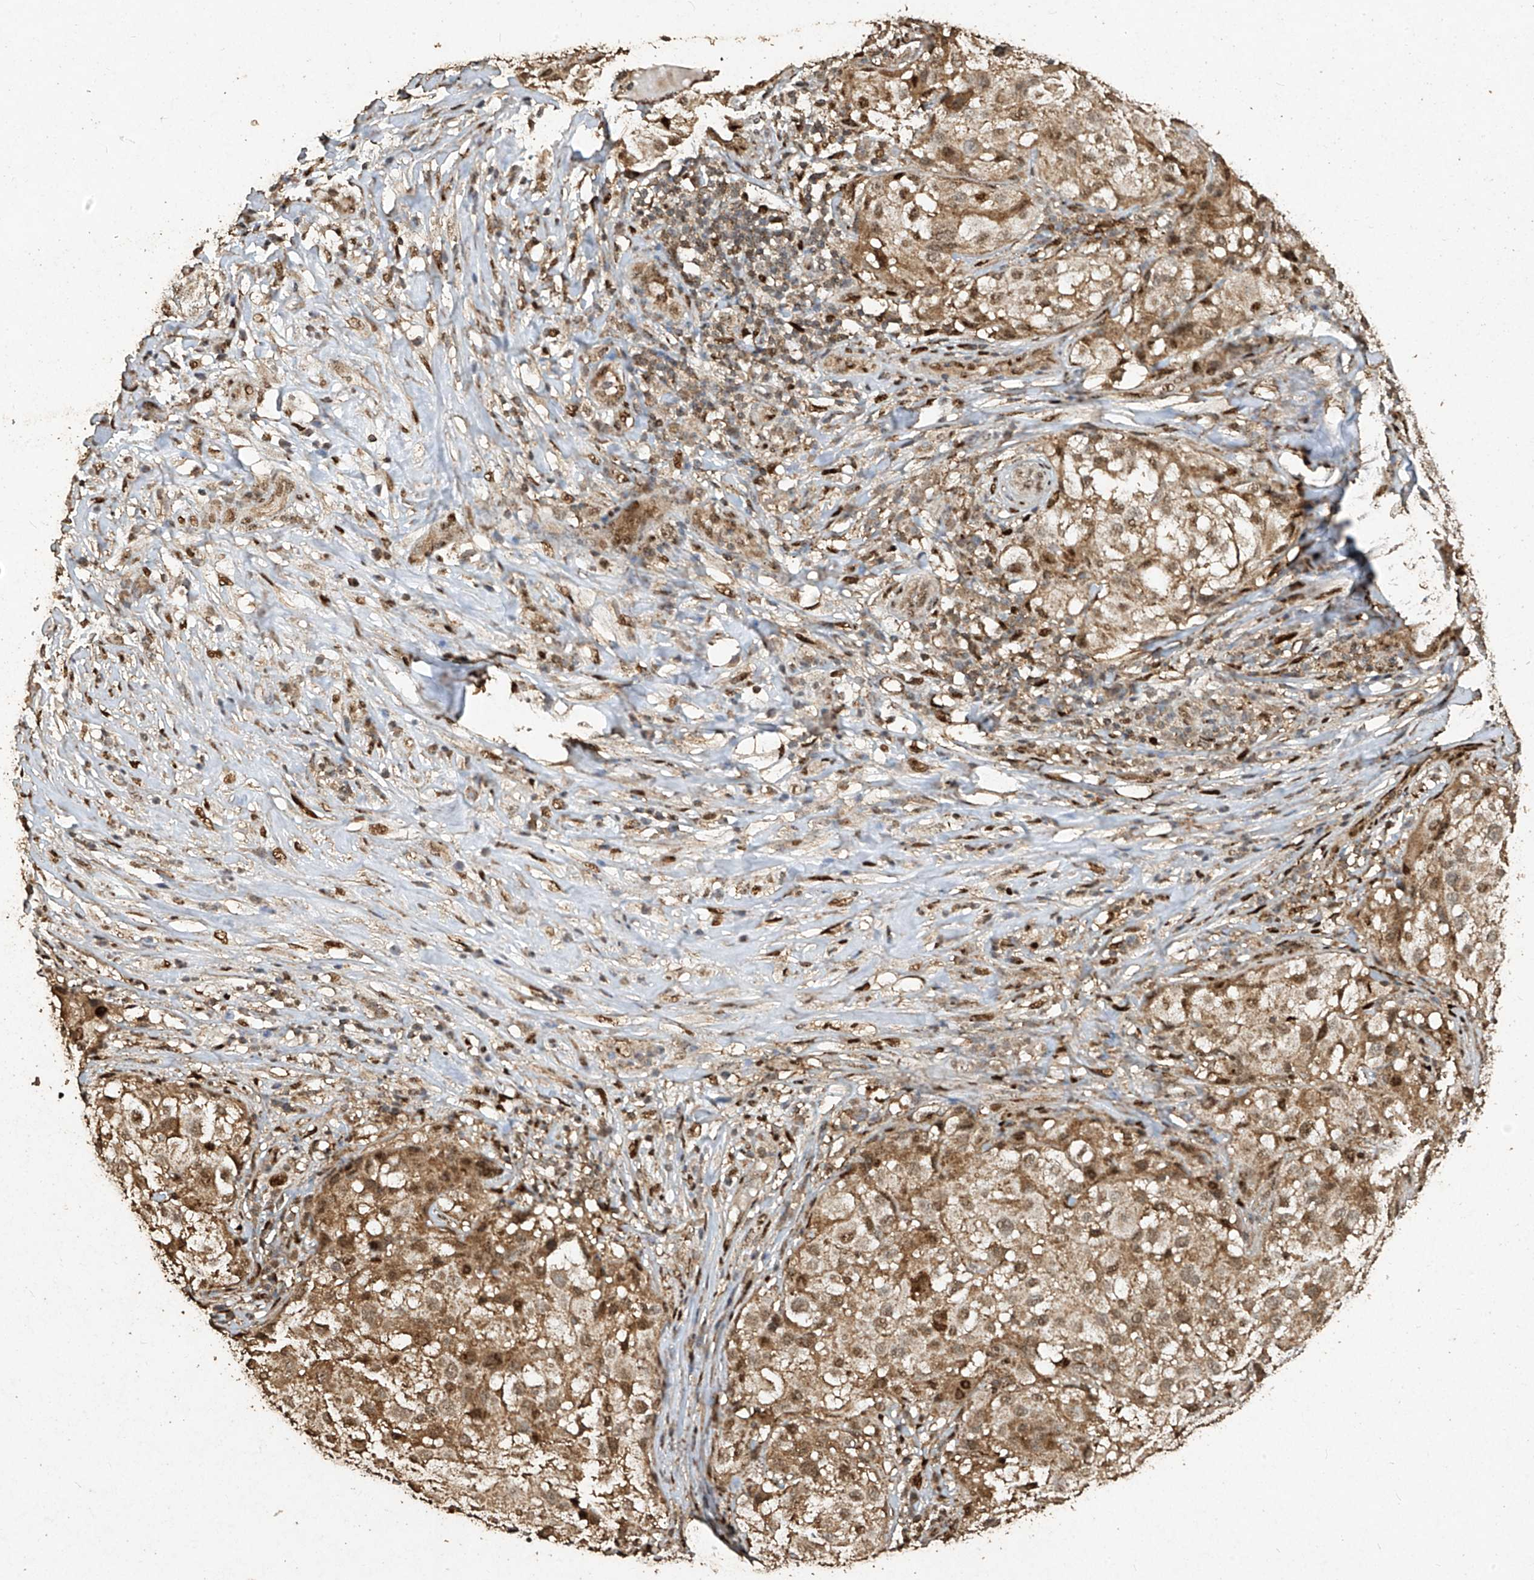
{"staining": {"intensity": "moderate", "quantity": ">75%", "location": "cytoplasmic/membranous,nuclear"}, "tissue": "melanoma", "cell_type": "Tumor cells", "image_type": "cancer", "snomed": [{"axis": "morphology", "description": "Necrosis, NOS"}, {"axis": "morphology", "description": "Malignant melanoma, NOS"}, {"axis": "topography", "description": "Skin"}], "caption": "Brown immunohistochemical staining in melanoma shows moderate cytoplasmic/membranous and nuclear expression in about >75% of tumor cells.", "gene": "ERBB3", "patient": {"sex": "female", "age": 87}}